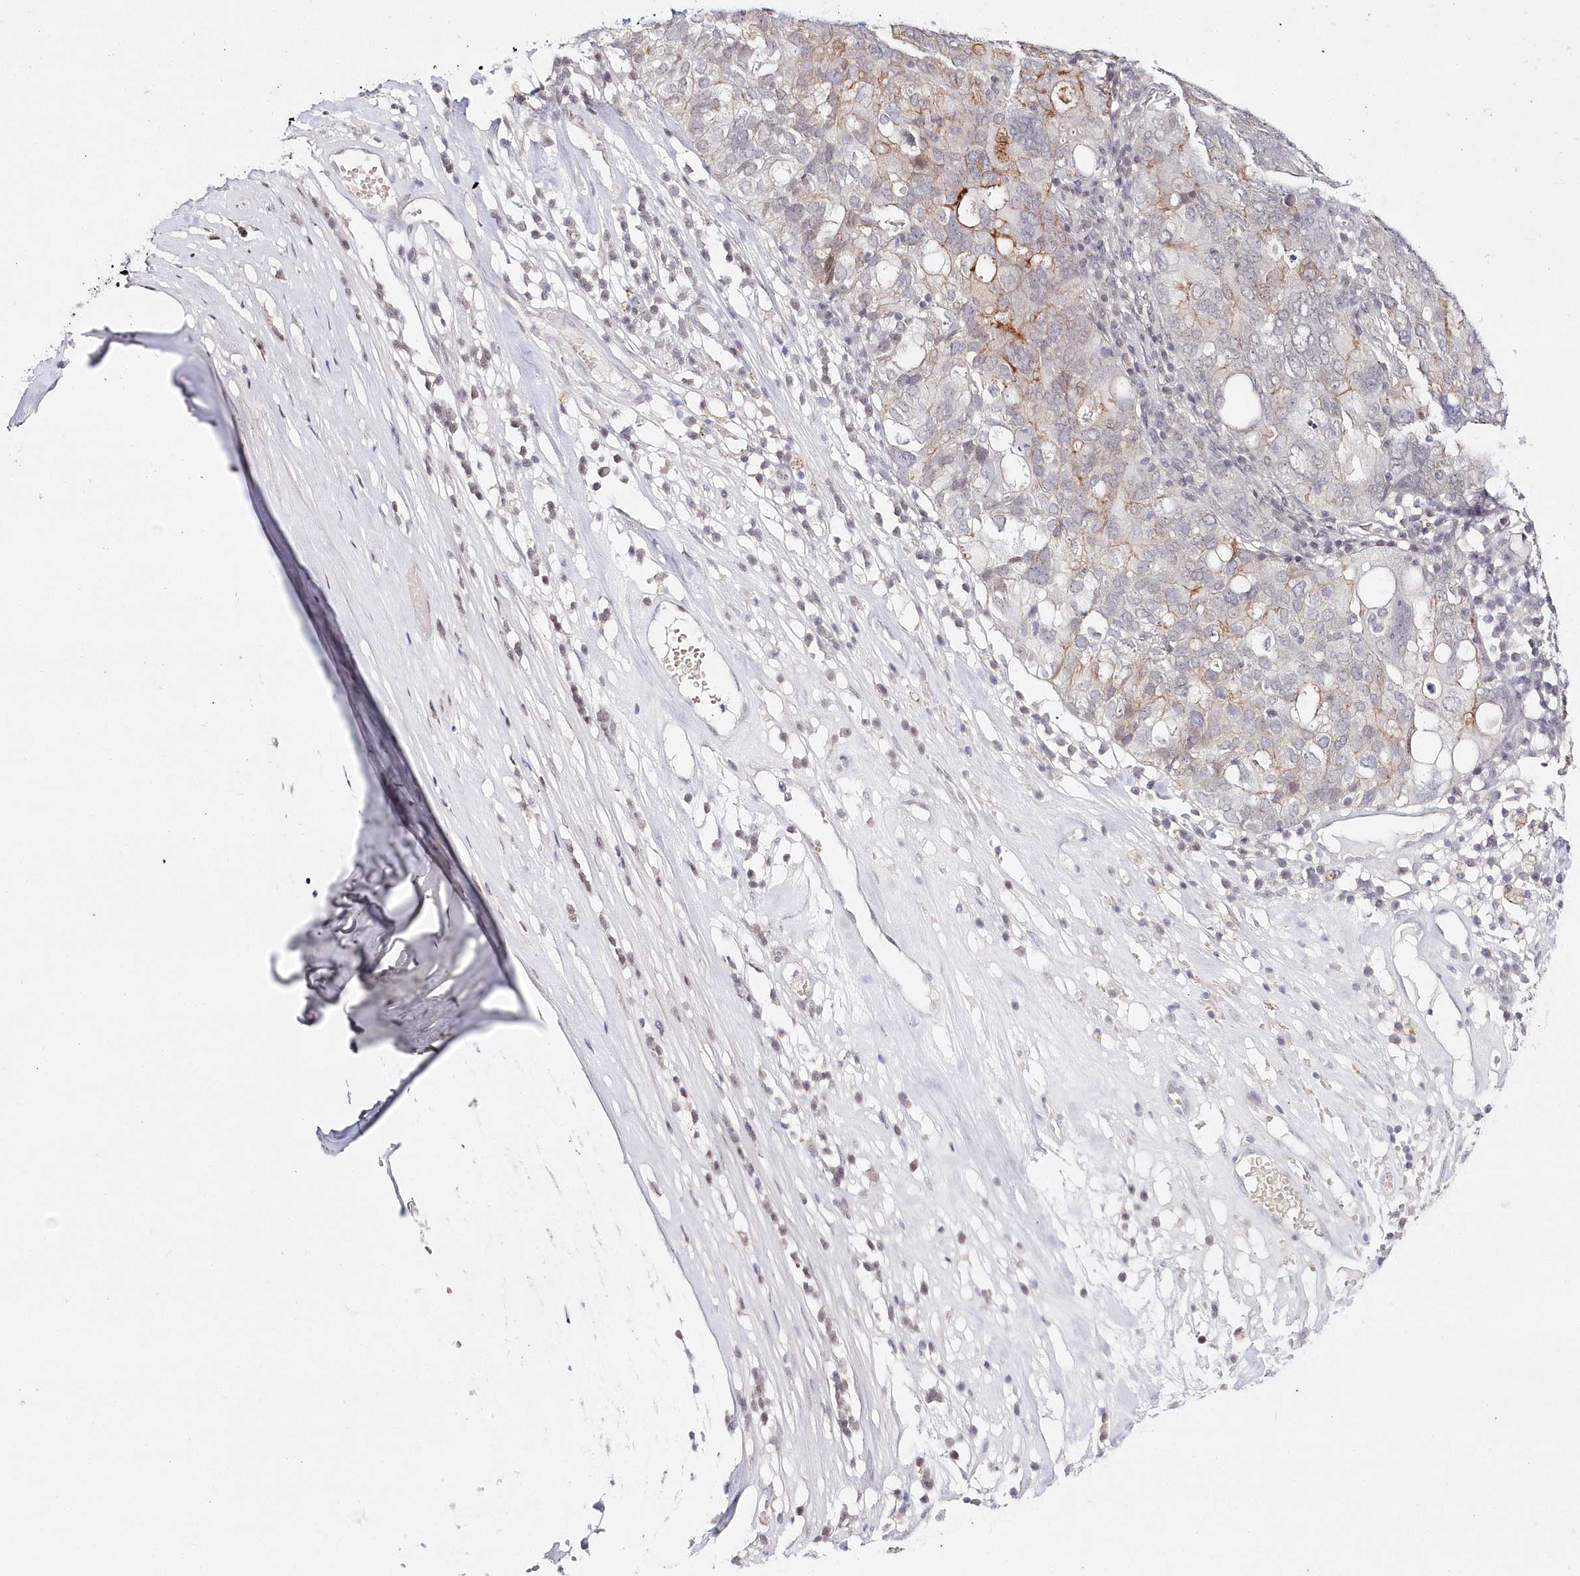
{"staining": {"intensity": "moderate", "quantity": "<25%", "location": "cytoplasmic/membranous"}, "tissue": "ovarian cancer", "cell_type": "Tumor cells", "image_type": "cancer", "snomed": [{"axis": "morphology", "description": "Carcinoma, endometroid"}, {"axis": "topography", "description": "Ovary"}], "caption": "IHC image of ovarian endometroid carcinoma stained for a protein (brown), which exhibits low levels of moderate cytoplasmic/membranous expression in approximately <25% of tumor cells.", "gene": "HYCC2", "patient": {"sex": "female", "age": 62}}